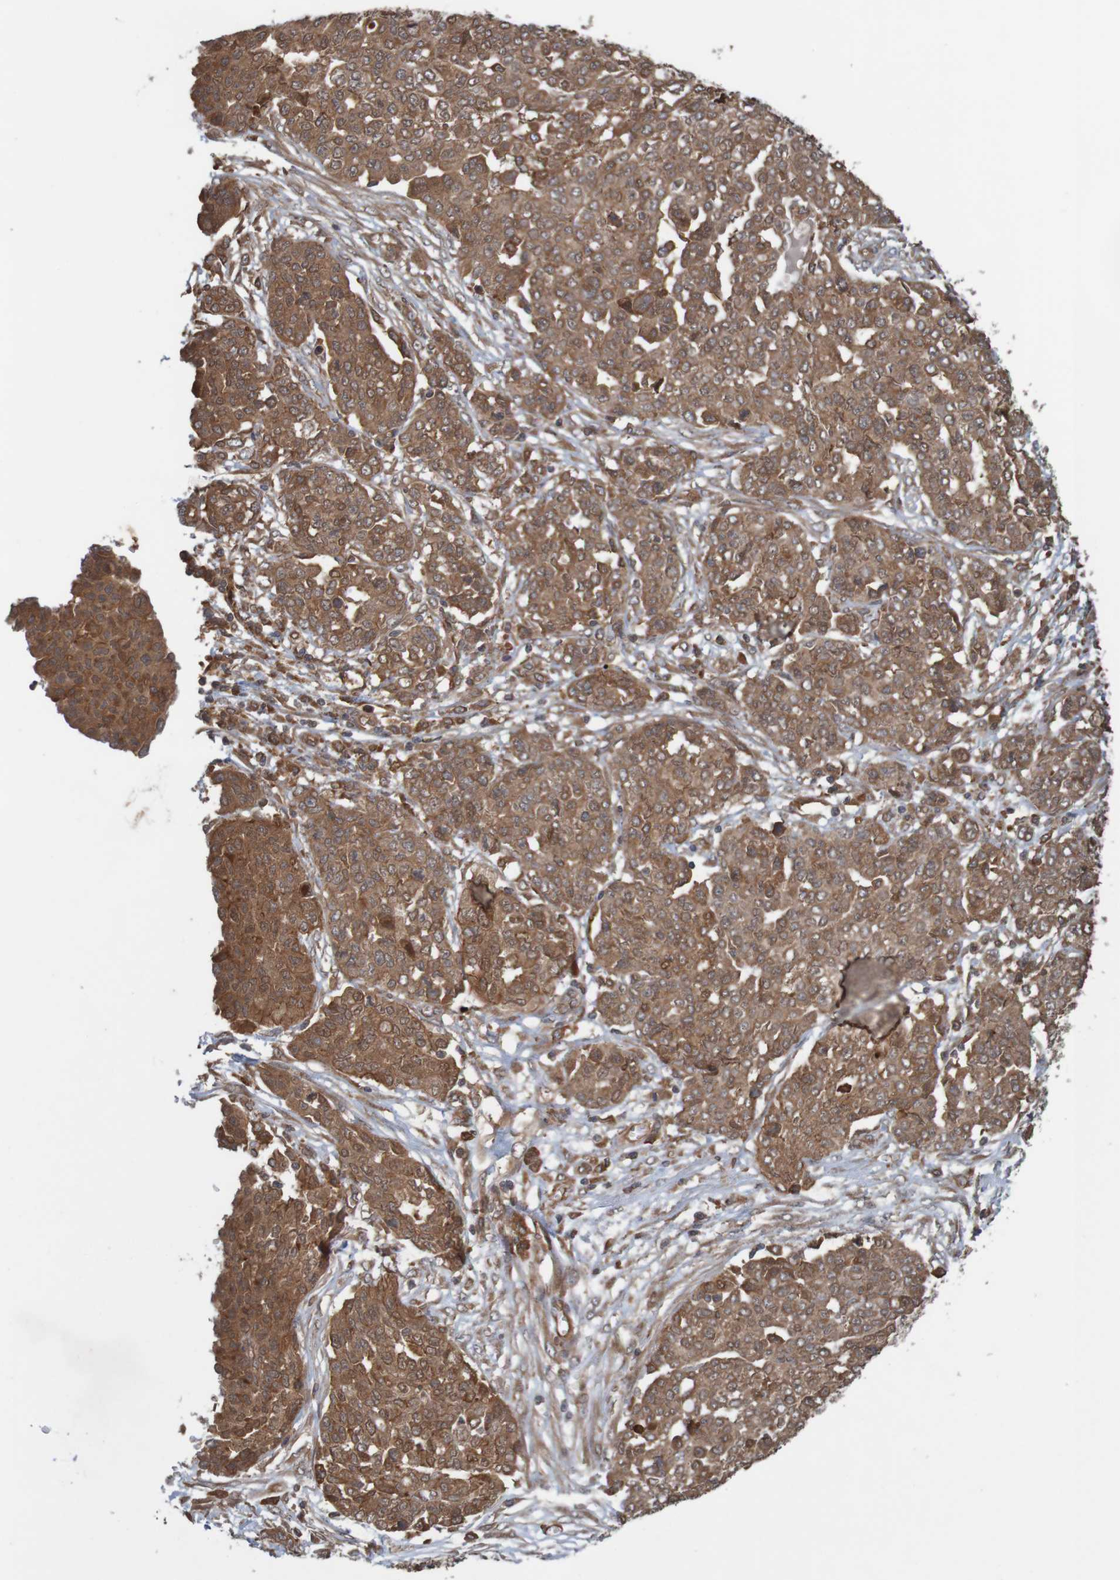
{"staining": {"intensity": "moderate", "quantity": ">75%", "location": "cytoplasmic/membranous"}, "tissue": "ovarian cancer", "cell_type": "Tumor cells", "image_type": "cancer", "snomed": [{"axis": "morphology", "description": "Cystadenocarcinoma, serous, NOS"}, {"axis": "topography", "description": "Soft tissue"}, {"axis": "topography", "description": "Ovary"}], "caption": "Immunohistochemistry micrograph of neoplastic tissue: human ovarian serous cystadenocarcinoma stained using immunohistochemistry exhibits medium levels of moderate protein expression localized specifically in the cytoplasmic/membranous of tumor cells, appearing as a cytoplasmic/membranous brown color.", "gene": "ARHGEF11", "patient": {"sex": "female", "age": 57}}